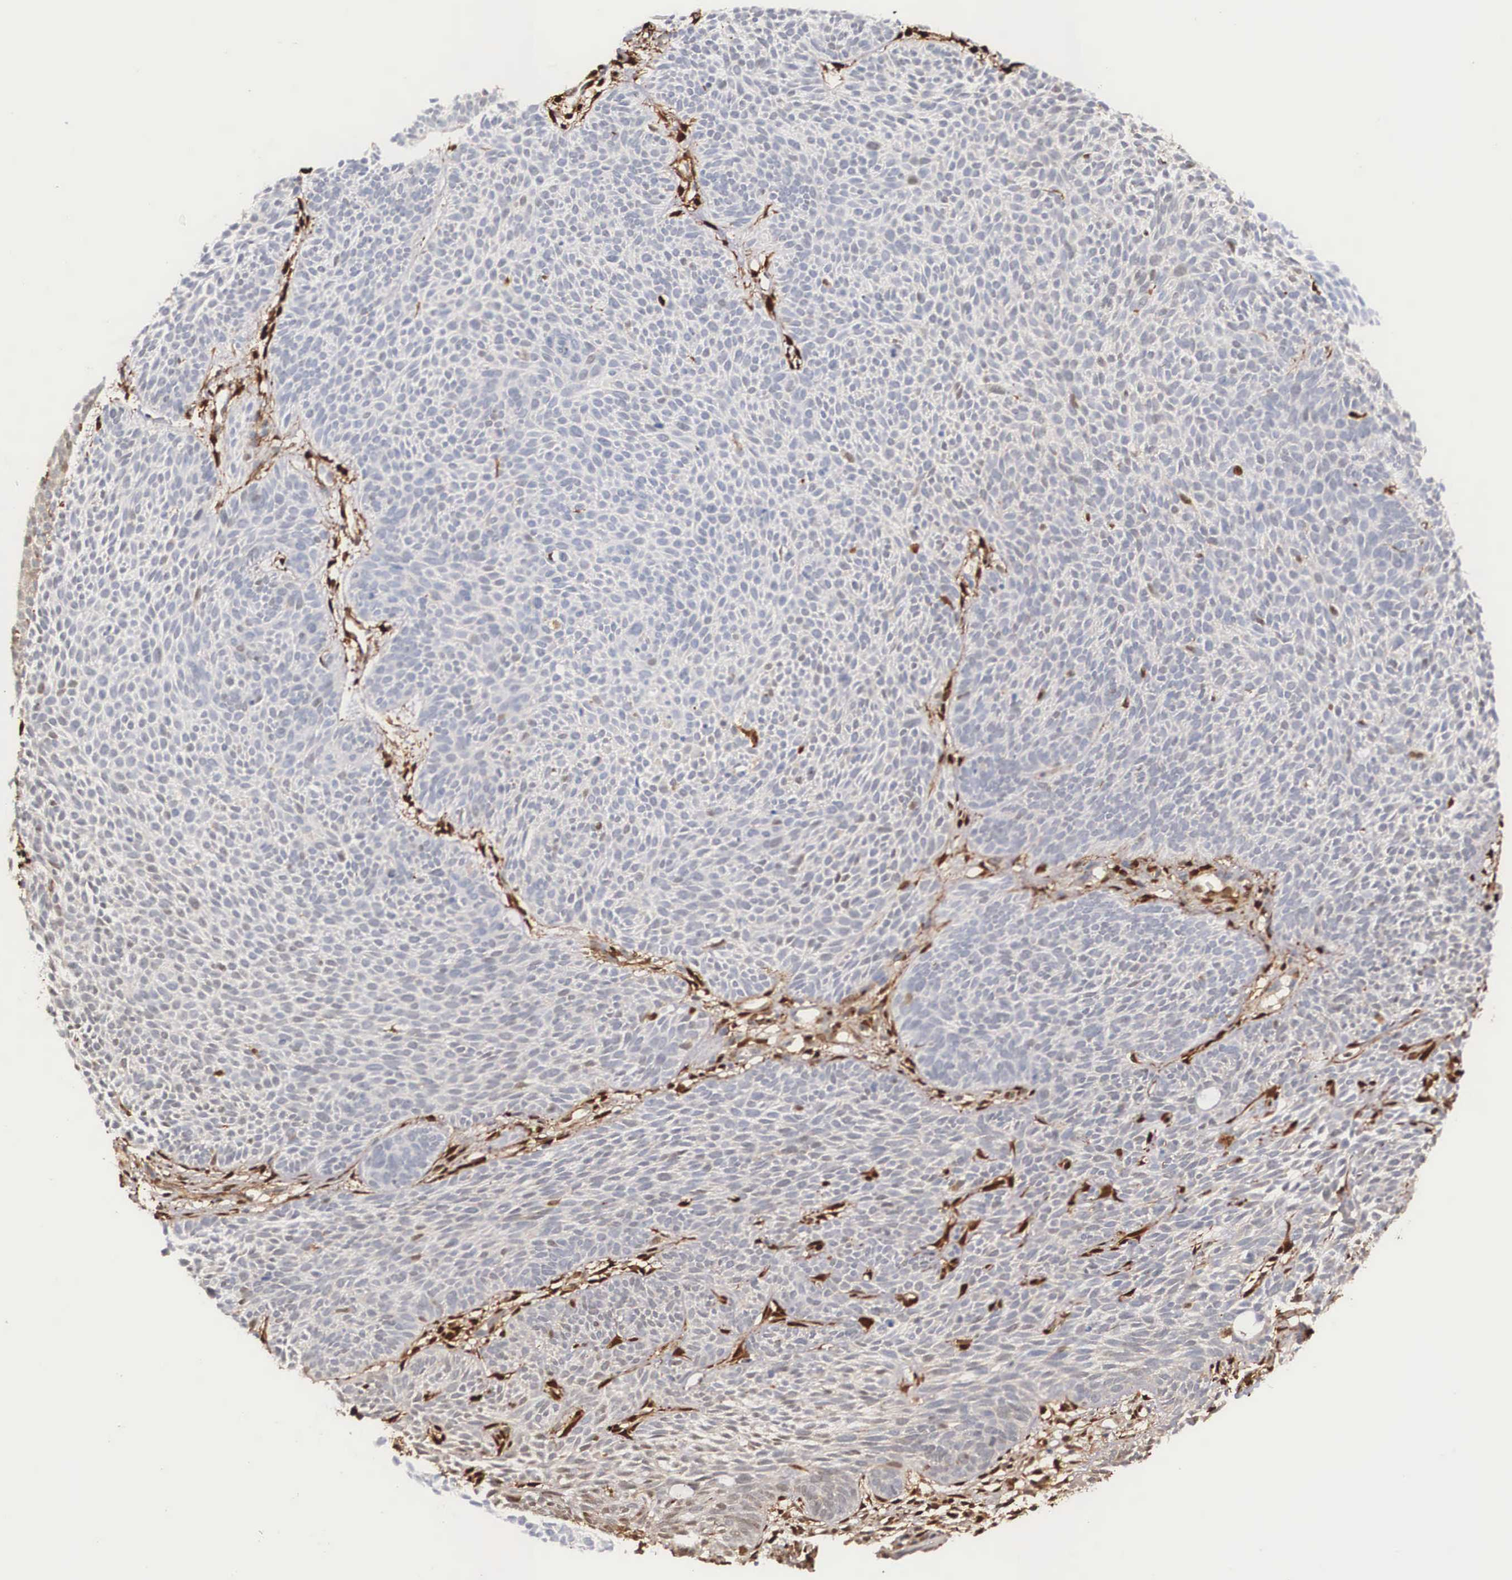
{"staining": {"intensity": "negative", "quantity": "none", "location": "none"}, "tissue": "skin cancer", "cell_type": "Tumor cells", "image_type": "cancer", "snomed": [{"axis": "morphology", "description": "Basal cell carcinoma"}, {"axis": "topography", "description": "Skin"}], "caption": "This image is of skin basal cell carcinoma stained with immunohistochemistry to label a protein in brown with the nuclei are counter-stained blue. There is no staining in tumor cells. (DAB (3,3'-diaminobenzidine) immunohistochemistry (IHC) visualized using brightfield microscopy, high magnification).", "gene": "LGALS1", "patient": {"sex": "male", "age": 84}}